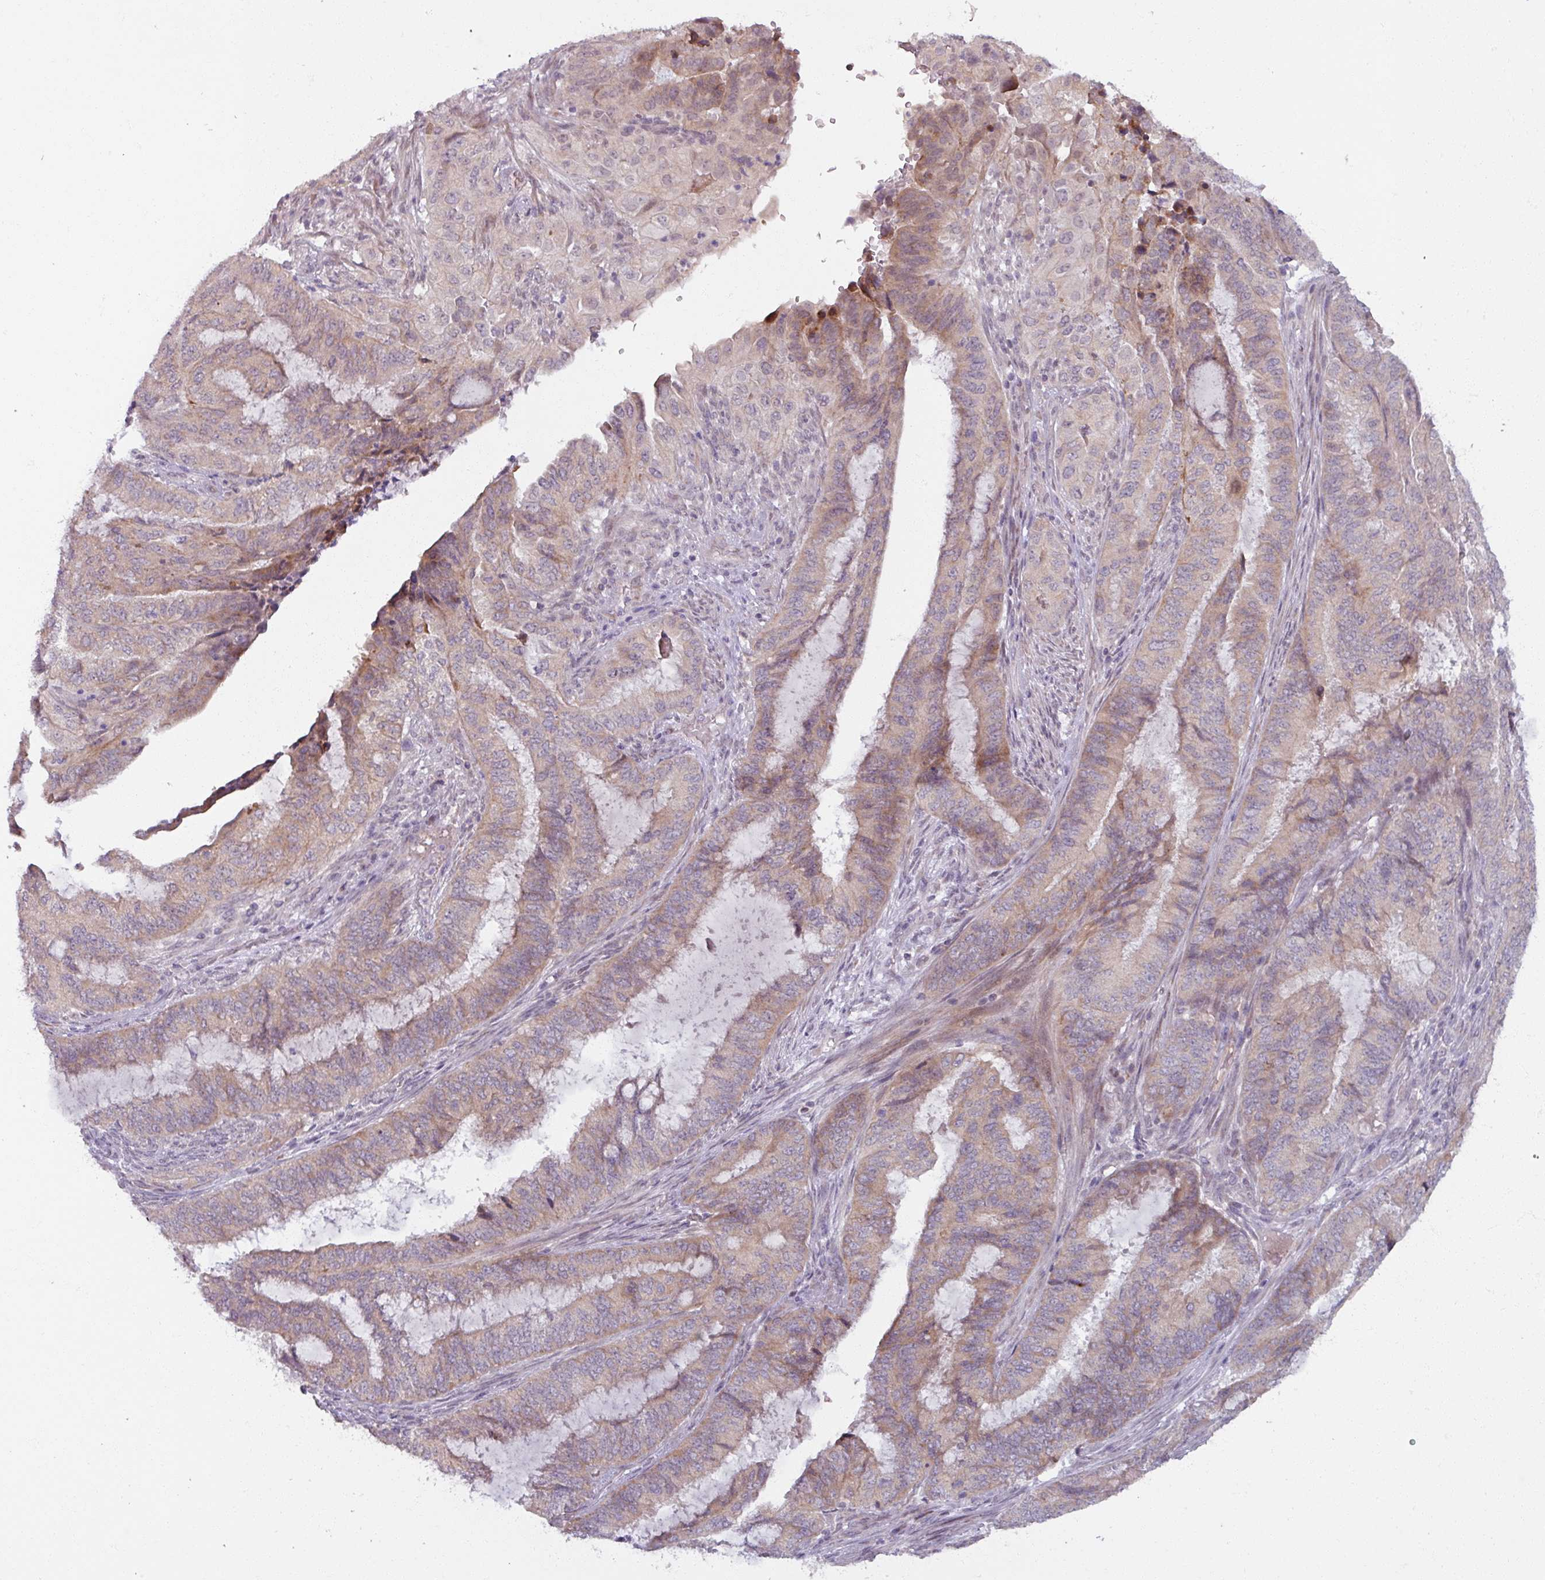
{"staining": {"intensity": "weak", "quantity": "25%-75%", "location": "cytoplasmic/membranous,nuclear"}, "tissue": "endometrial cancer", "cell_type": "Tumor cells", "image_type": "cancer", "snomed": [{"axis": "morphology", "description": "Adenocarcinoma, NOS"}, {"axis": "topography", "description": "Endometrium"}], "caption": "There is low levels of weak cytoplasmic/membranous and nuclear expression in tumor cells of endometrial adenocarcinoma, as demonstrated by immunohistochemical staining (brown color).", "gene": "OGFOD3", "patient": {"sex": "female", "age": 51}}